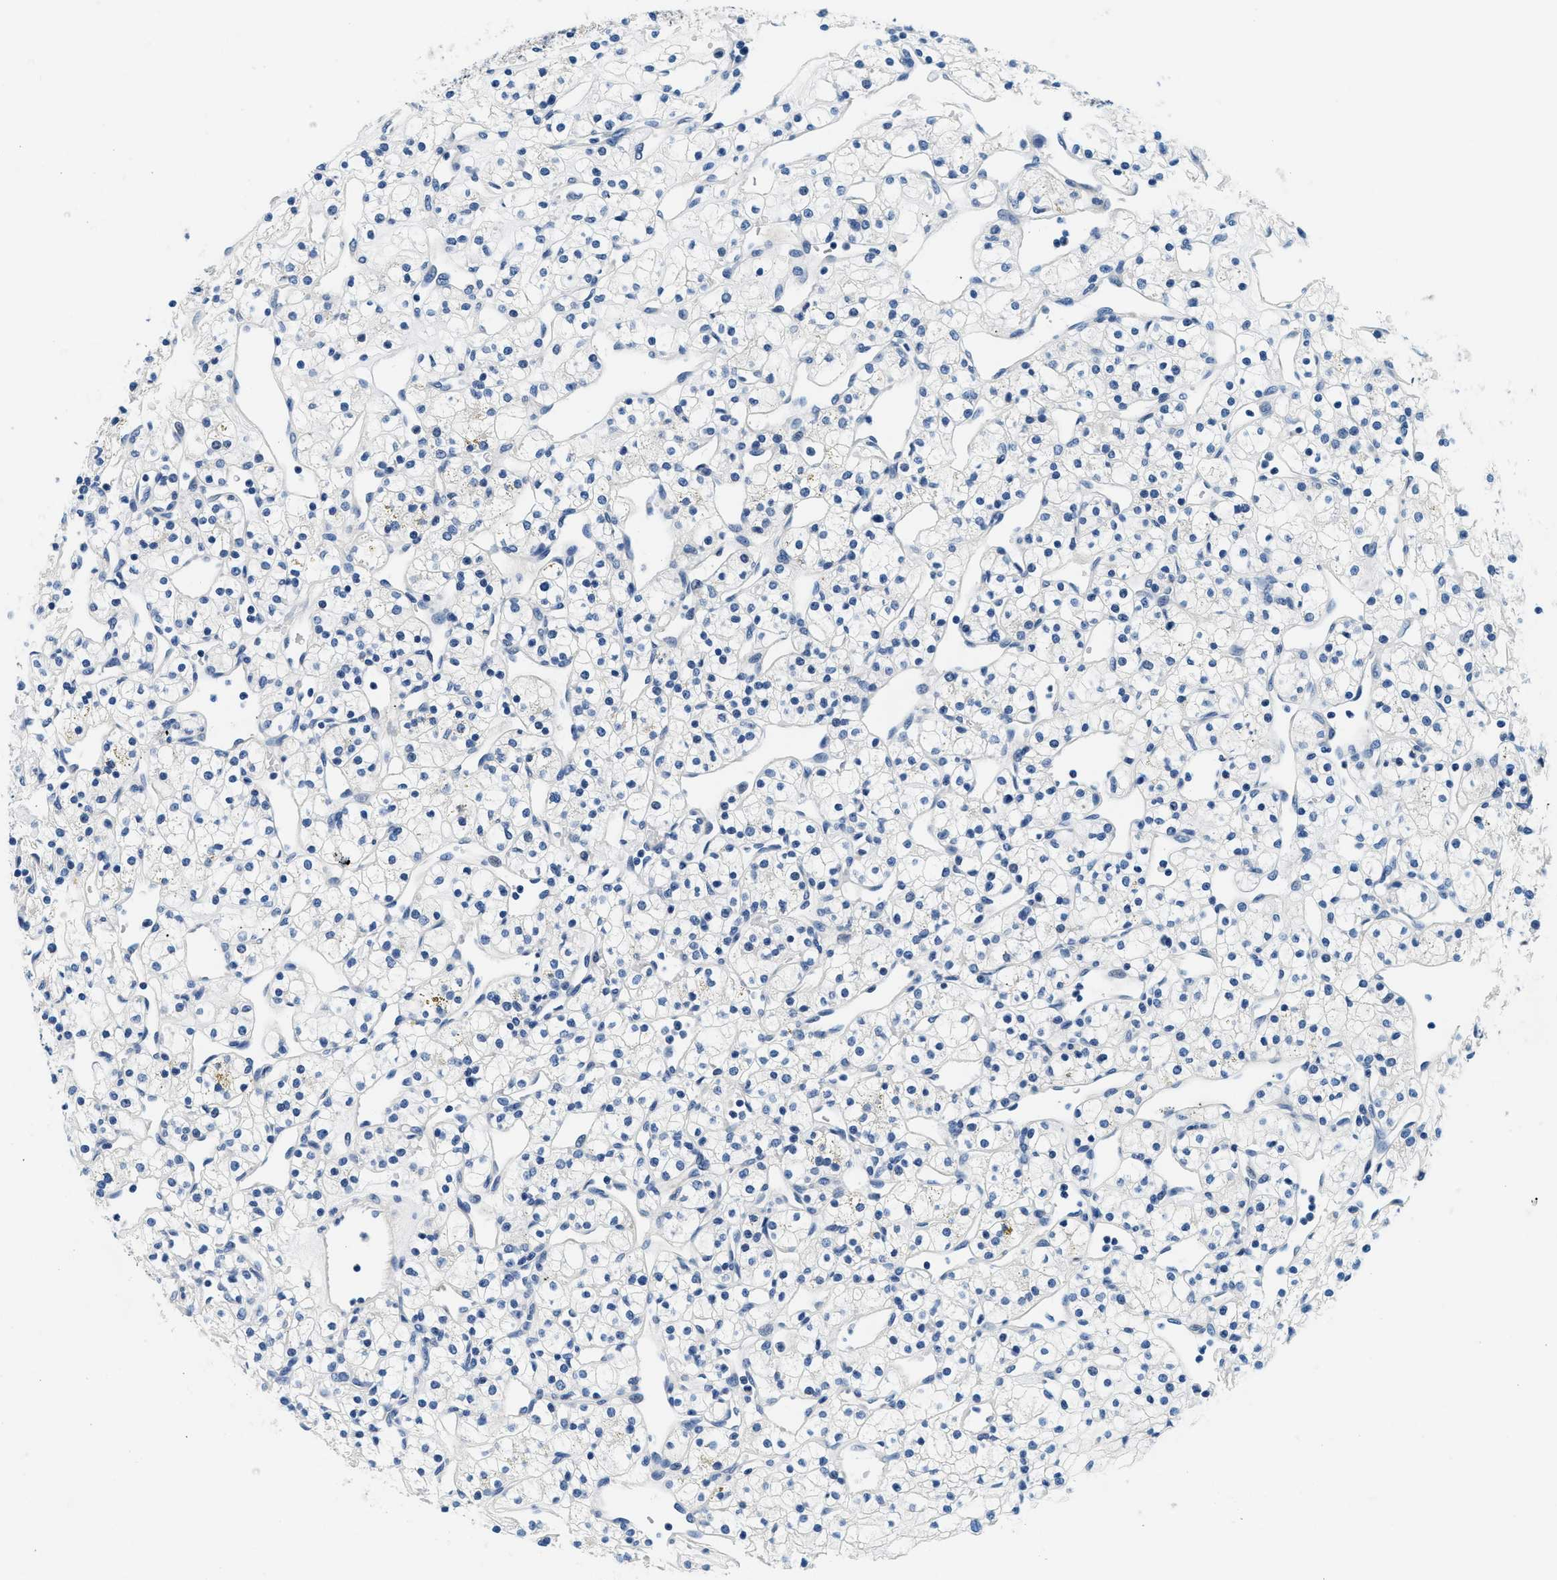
{"staining": {"intensity": "negative", "quantity": "none", "location": "none"}, "tissue": "renal cancer", "cell_type": "Tumor cells", "image_type": "cancer", "snomed": [{"axis": "morphology", "description": "Adenocarcinoma, NOS"}, {"axis": "topography", "description": "Kidney"}], "caption": "Immunohistochemistry of human renal adenocarcinoma displays no expression in tumor cells.", "gene": "GSTM3", "patient": {"sex": "female", "age": 60}}